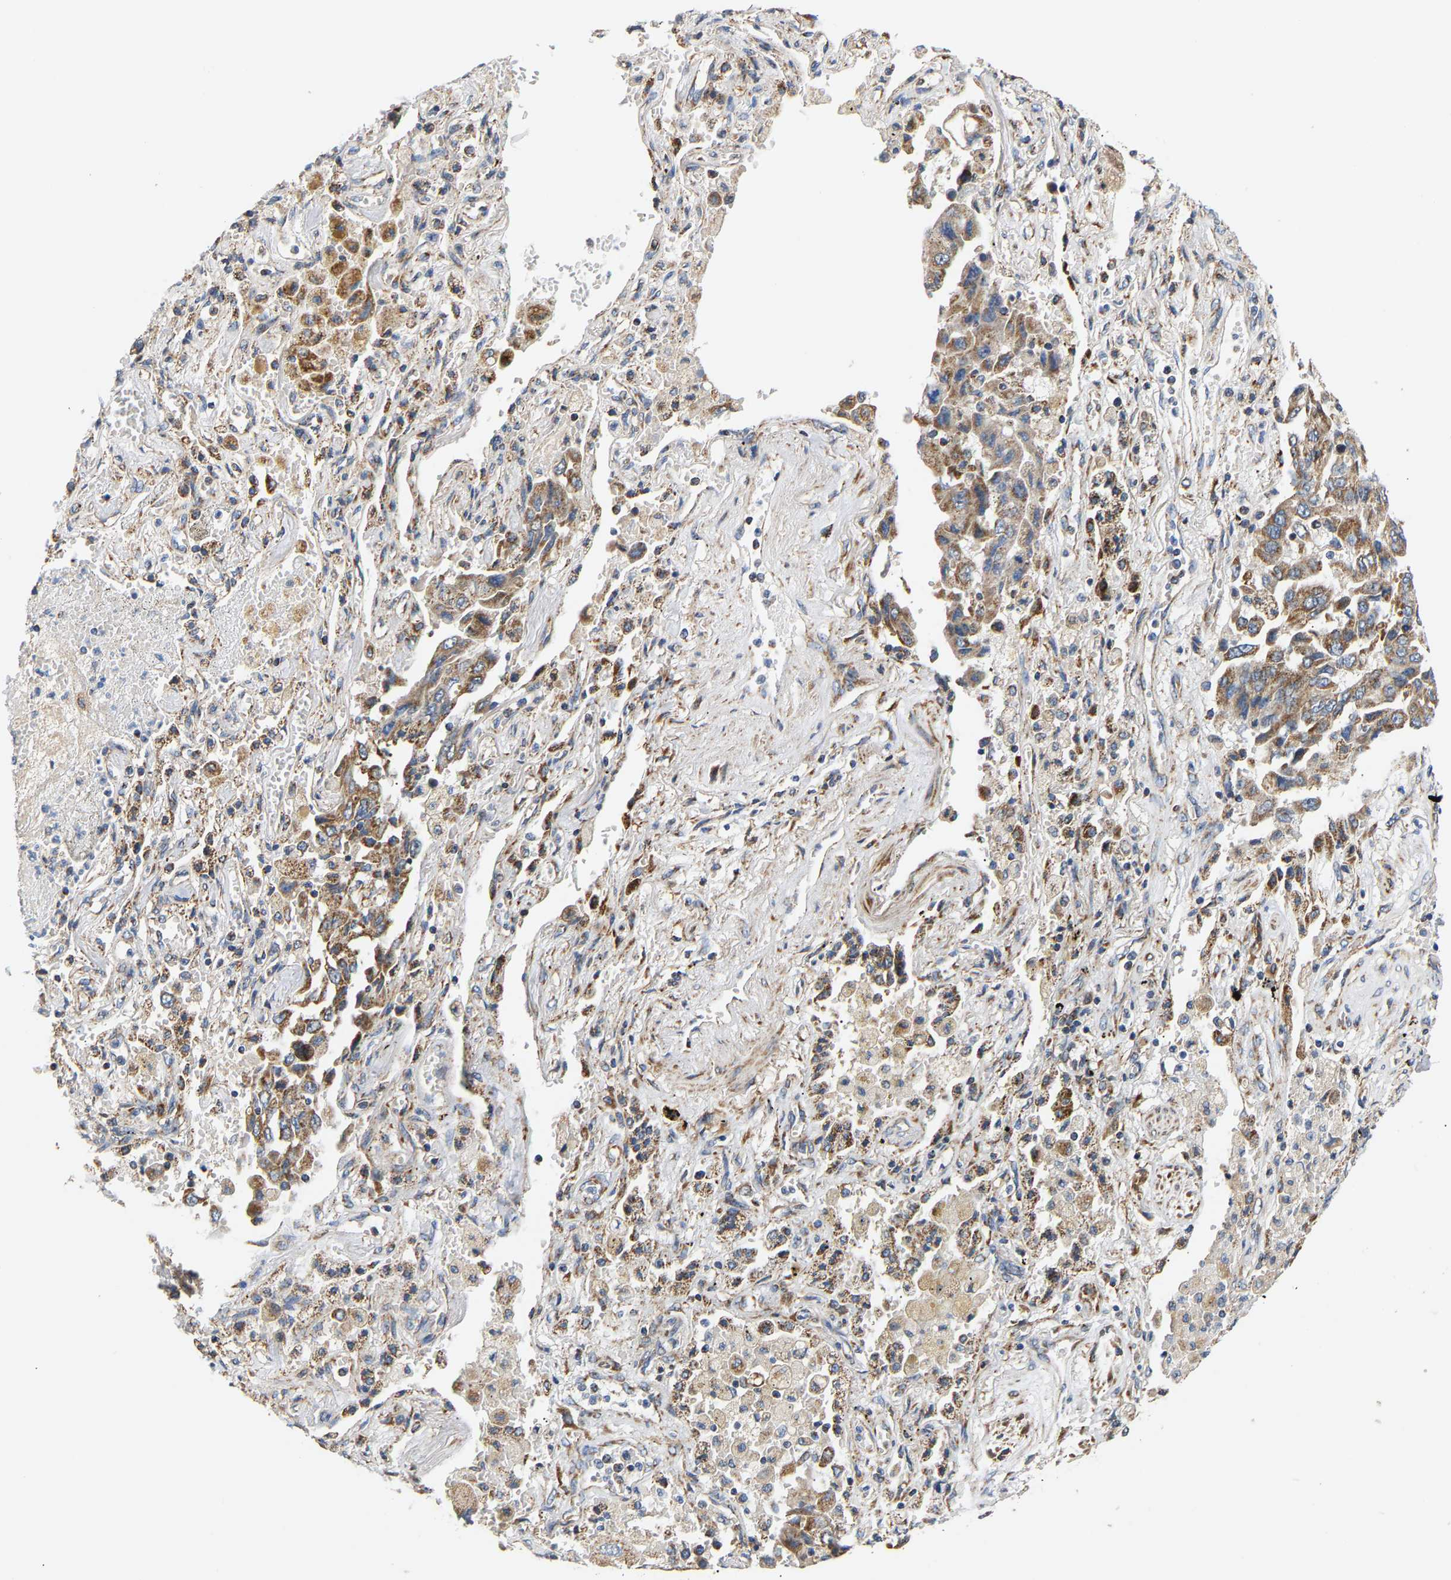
{"staining": {"intensity": "moderate", "quantity": ">75%", "location": "cytoplasmic/membranous"}, "tissue": "lung cancer", "cell_type": "Tumor cells", "image_type": "cancer", "snomed": [{"axis": "morphology", "description": "Adenocarcinoma, NOS"}, {"axis": "topography", "description": "Lung"}], "caption": "High-power microscopy captured an immunohistochemistry (IHC) histopathology image of lung adenocarcinoma, revealing moderate cytoplasmic/membranous positivity in approximately >75% of tumor cells.", "gene": "TMEM168", "patient": {"sex": "female", "age": 65}}